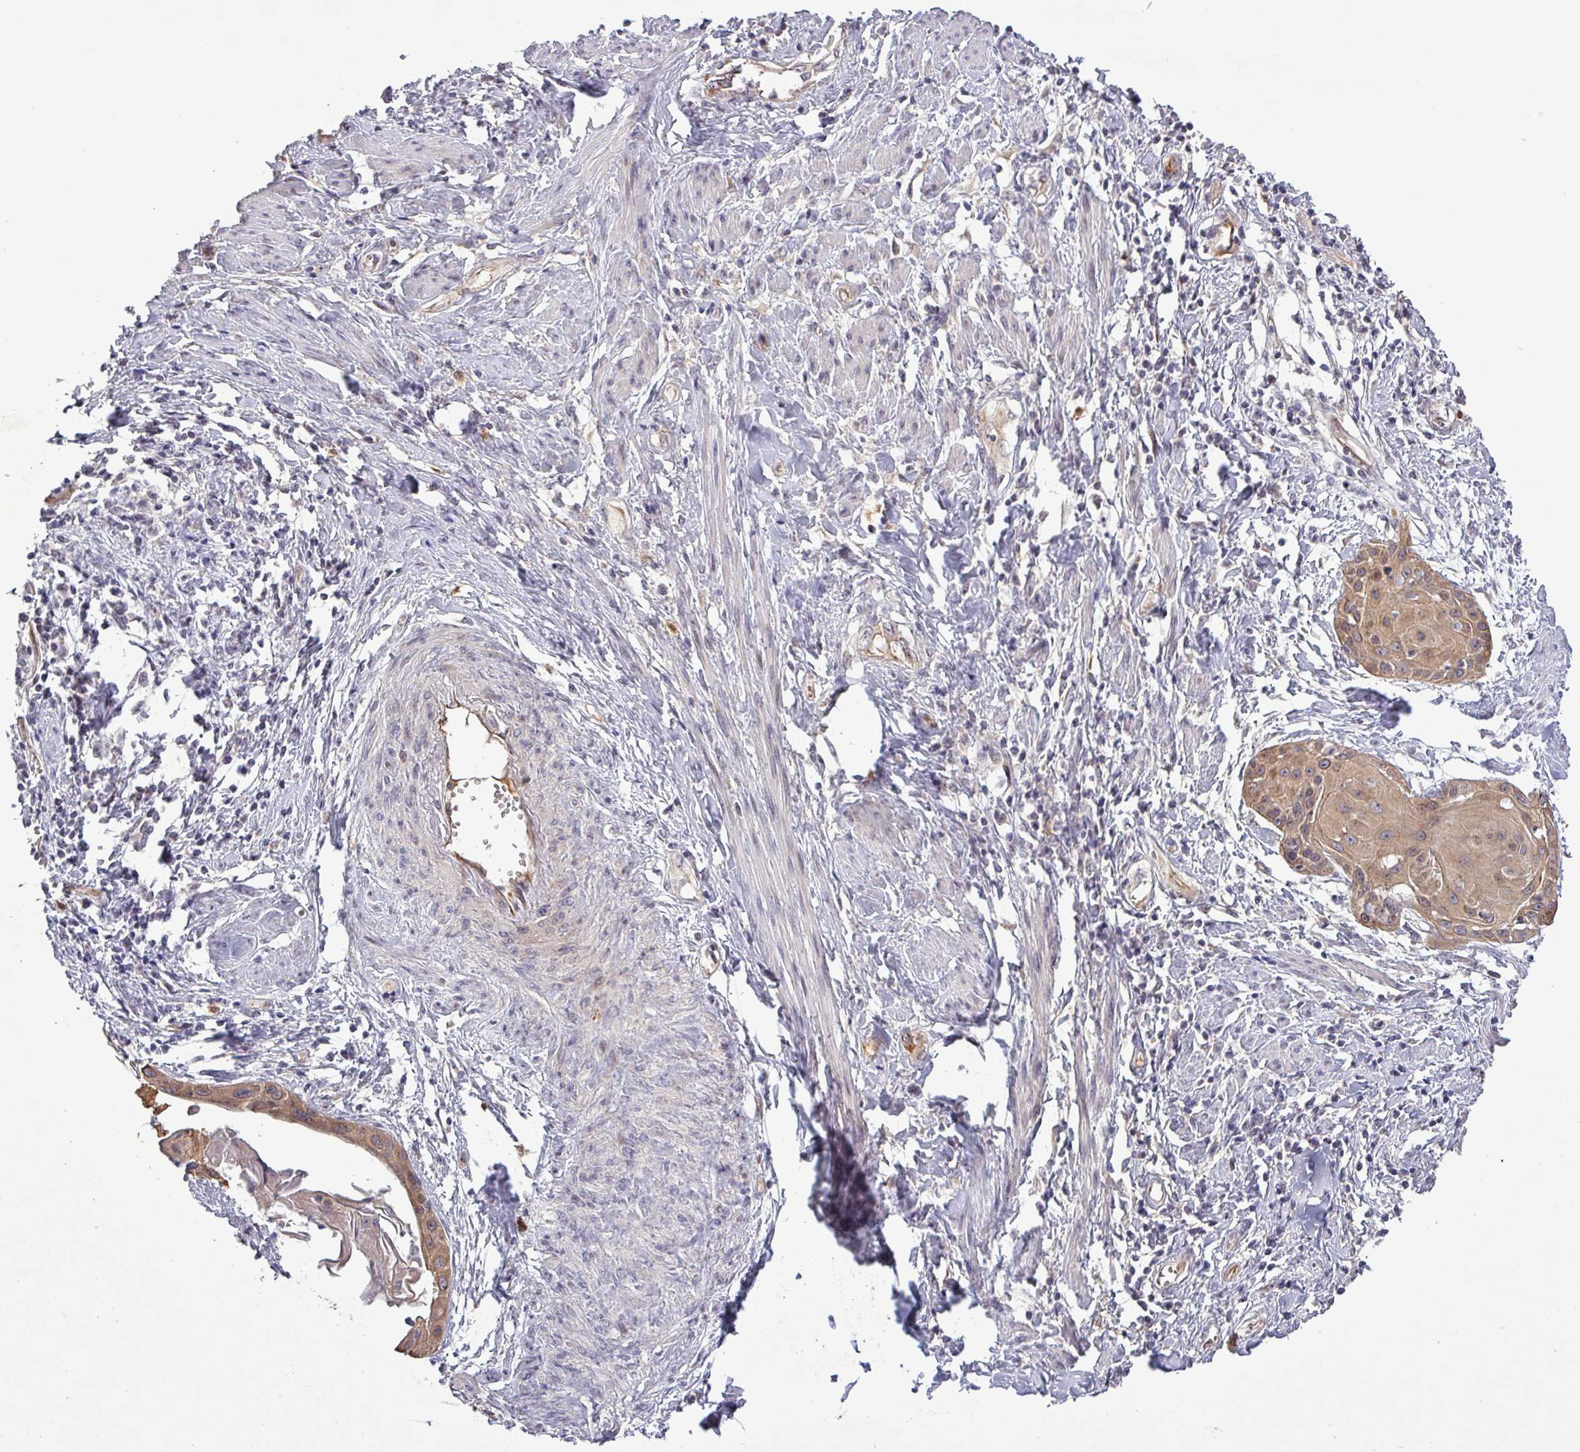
{"staining": {"intensity": "moderate", "quantity": ">75%", "location": "cytoplasmic/membranous"}, "tissue": "cervical cancer", "cell_type": "Tumor cells", "image_type": "cancer", "snomed": [{"axis": "morphology", "description": "Squamous cell carcinoma, NOS"}, {"axis": "topography", "description": "Cervix"}], "caption": "Protein staining of cervical cancer tissue reveals moderate cytoplasmic/membranous expression in about >75% of tumor cells.", "gene": "PCDH1", "patient": {"sex": "female", "age": 57}}